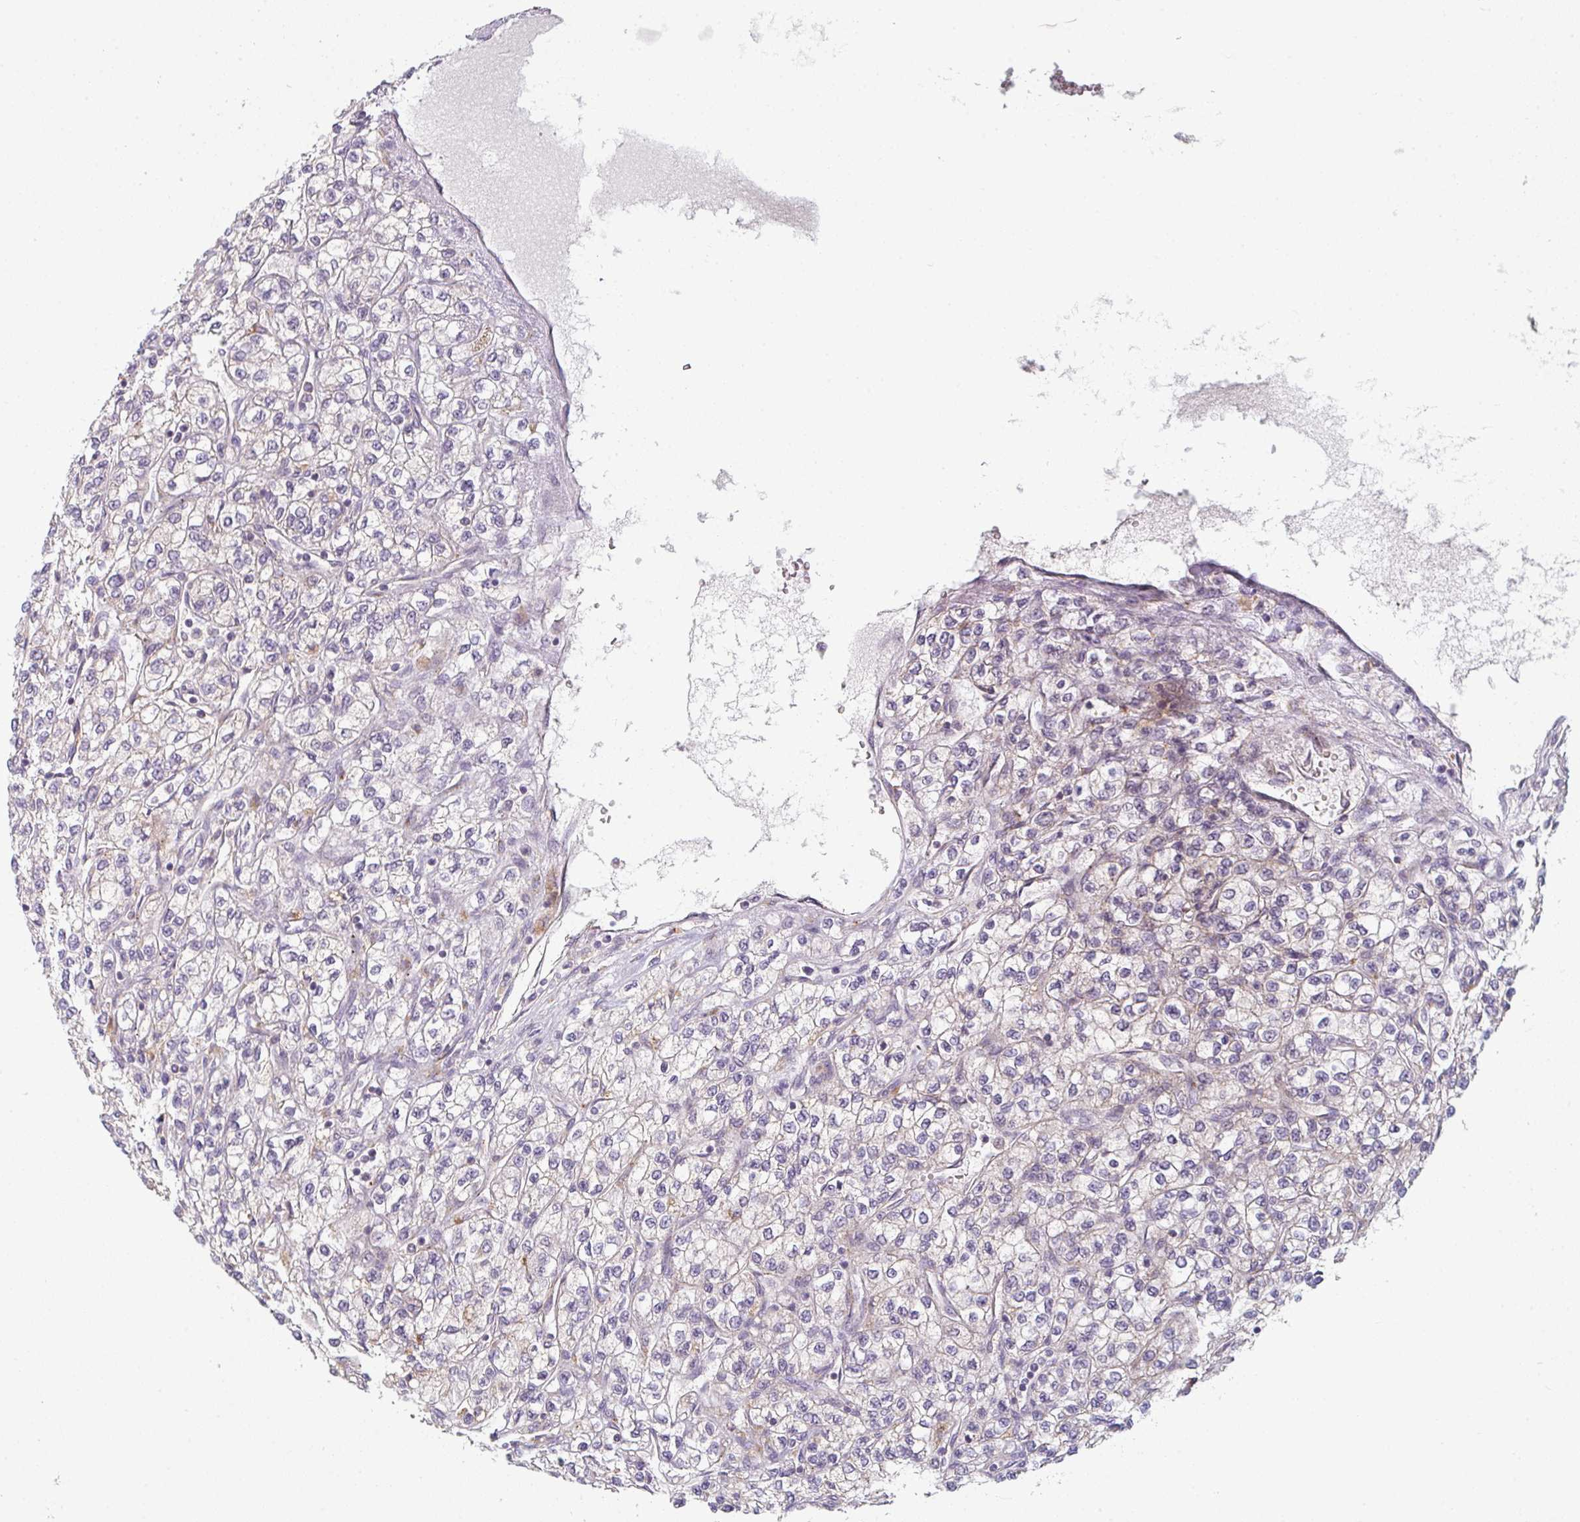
{"staining": {"intensity": "negative", "quantity": "none", "location": "none"}, "tissue": "renal cancer", "cell_type": "Tumor cells", "image_type": "cancer", "snomed": [{"axis": "morphology", "description": "Adenocarcinoma, NOS"}, {"axis": "topography", "description": "Kidney"}], "caption": "IHC of renal cancer (adenocarcinoma) displays no positivity in tumor cells. Brightfield microscopy of immunohistochemistry (IHC) stained with DAB (3,3'-diaminobenzidine) (brown) and hematoxylin (blue), captured at high magnification.", "gene": "GVQW3", "patient": {"sex": "male", "age": 80}}